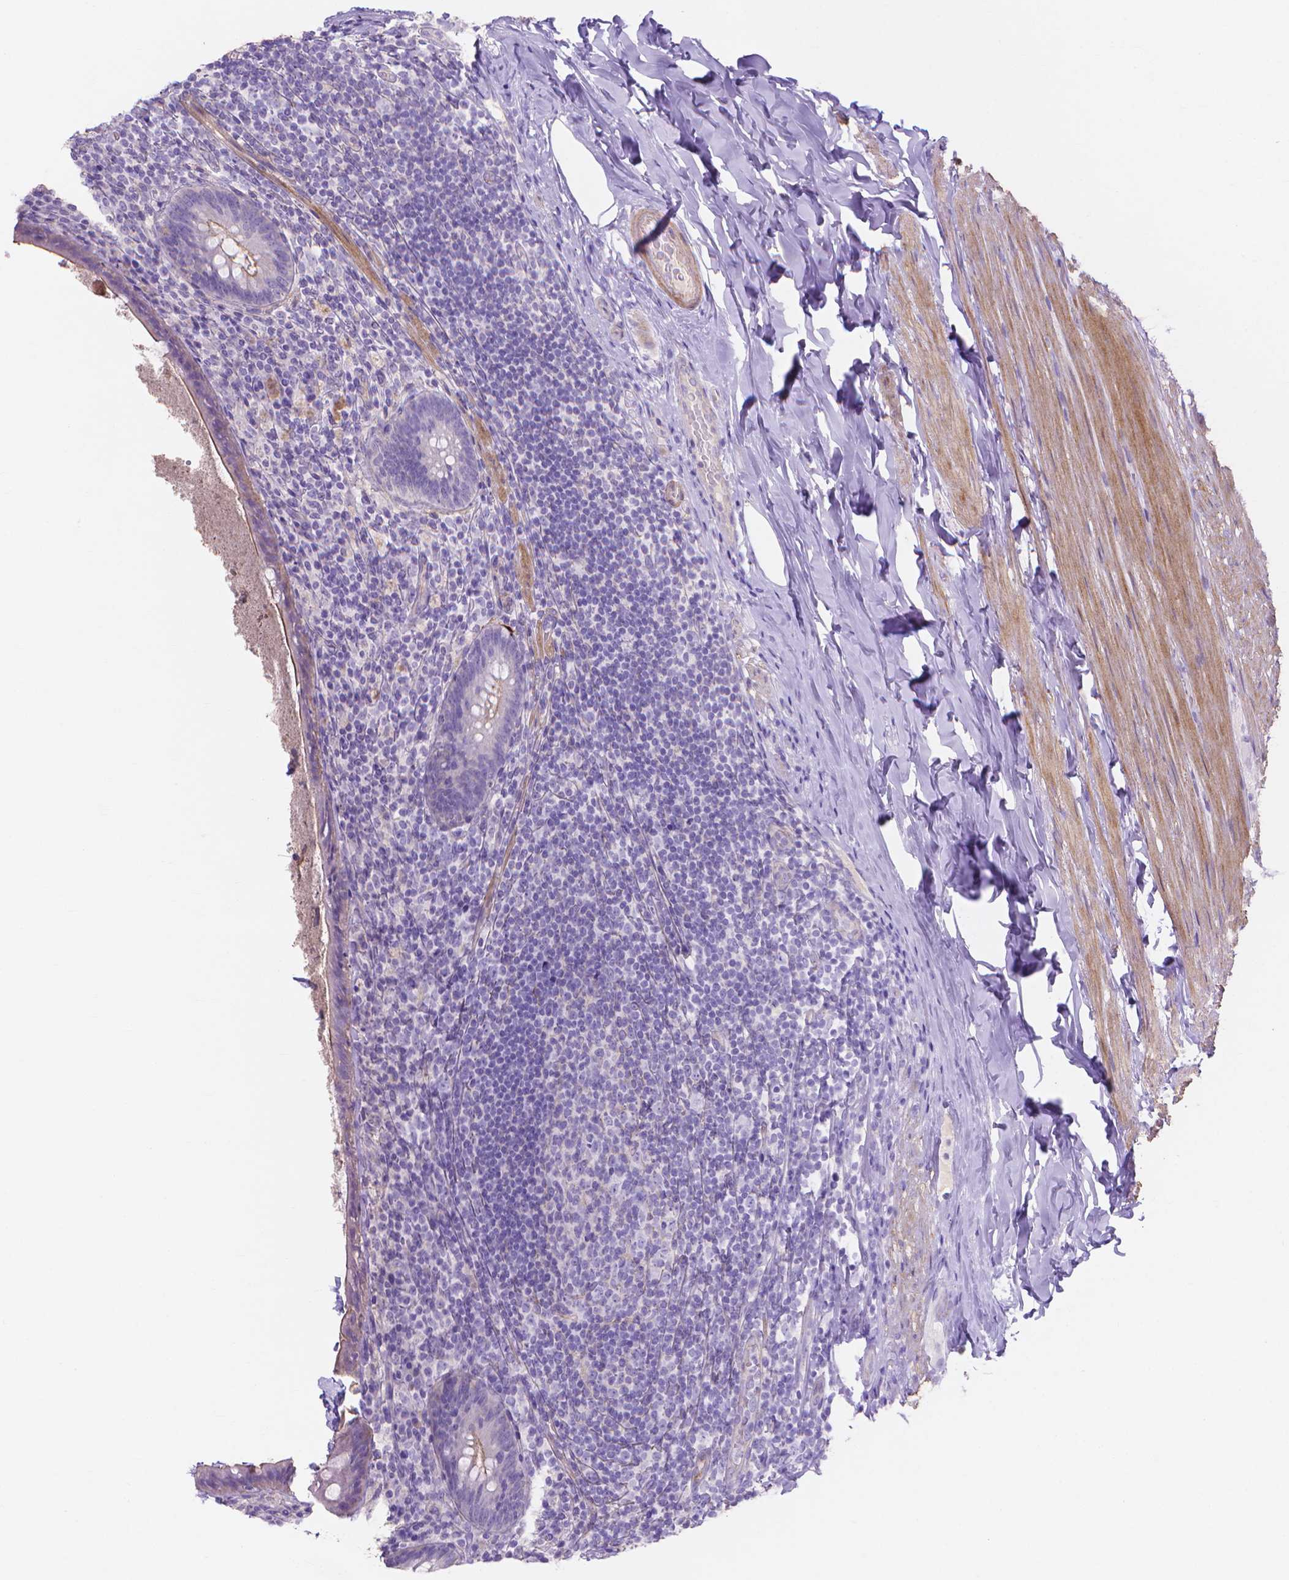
{"staining": {"intensity": "negative", "quantity": "none", "location": "none"}, "tissue": "appendix", "cell_type": "Glandular cells", "image_type": "normal", "snomed": [{"axis": "morphology", "description": "Normal tissue, NOS"}, {"axis": "topography", "description": "Appendix"}], "caption": "Image shows no protein positivity in glandular cells of normal appendix.", "gene": "MBLAC1", "patient": {"sex": "male", "age": 47}}